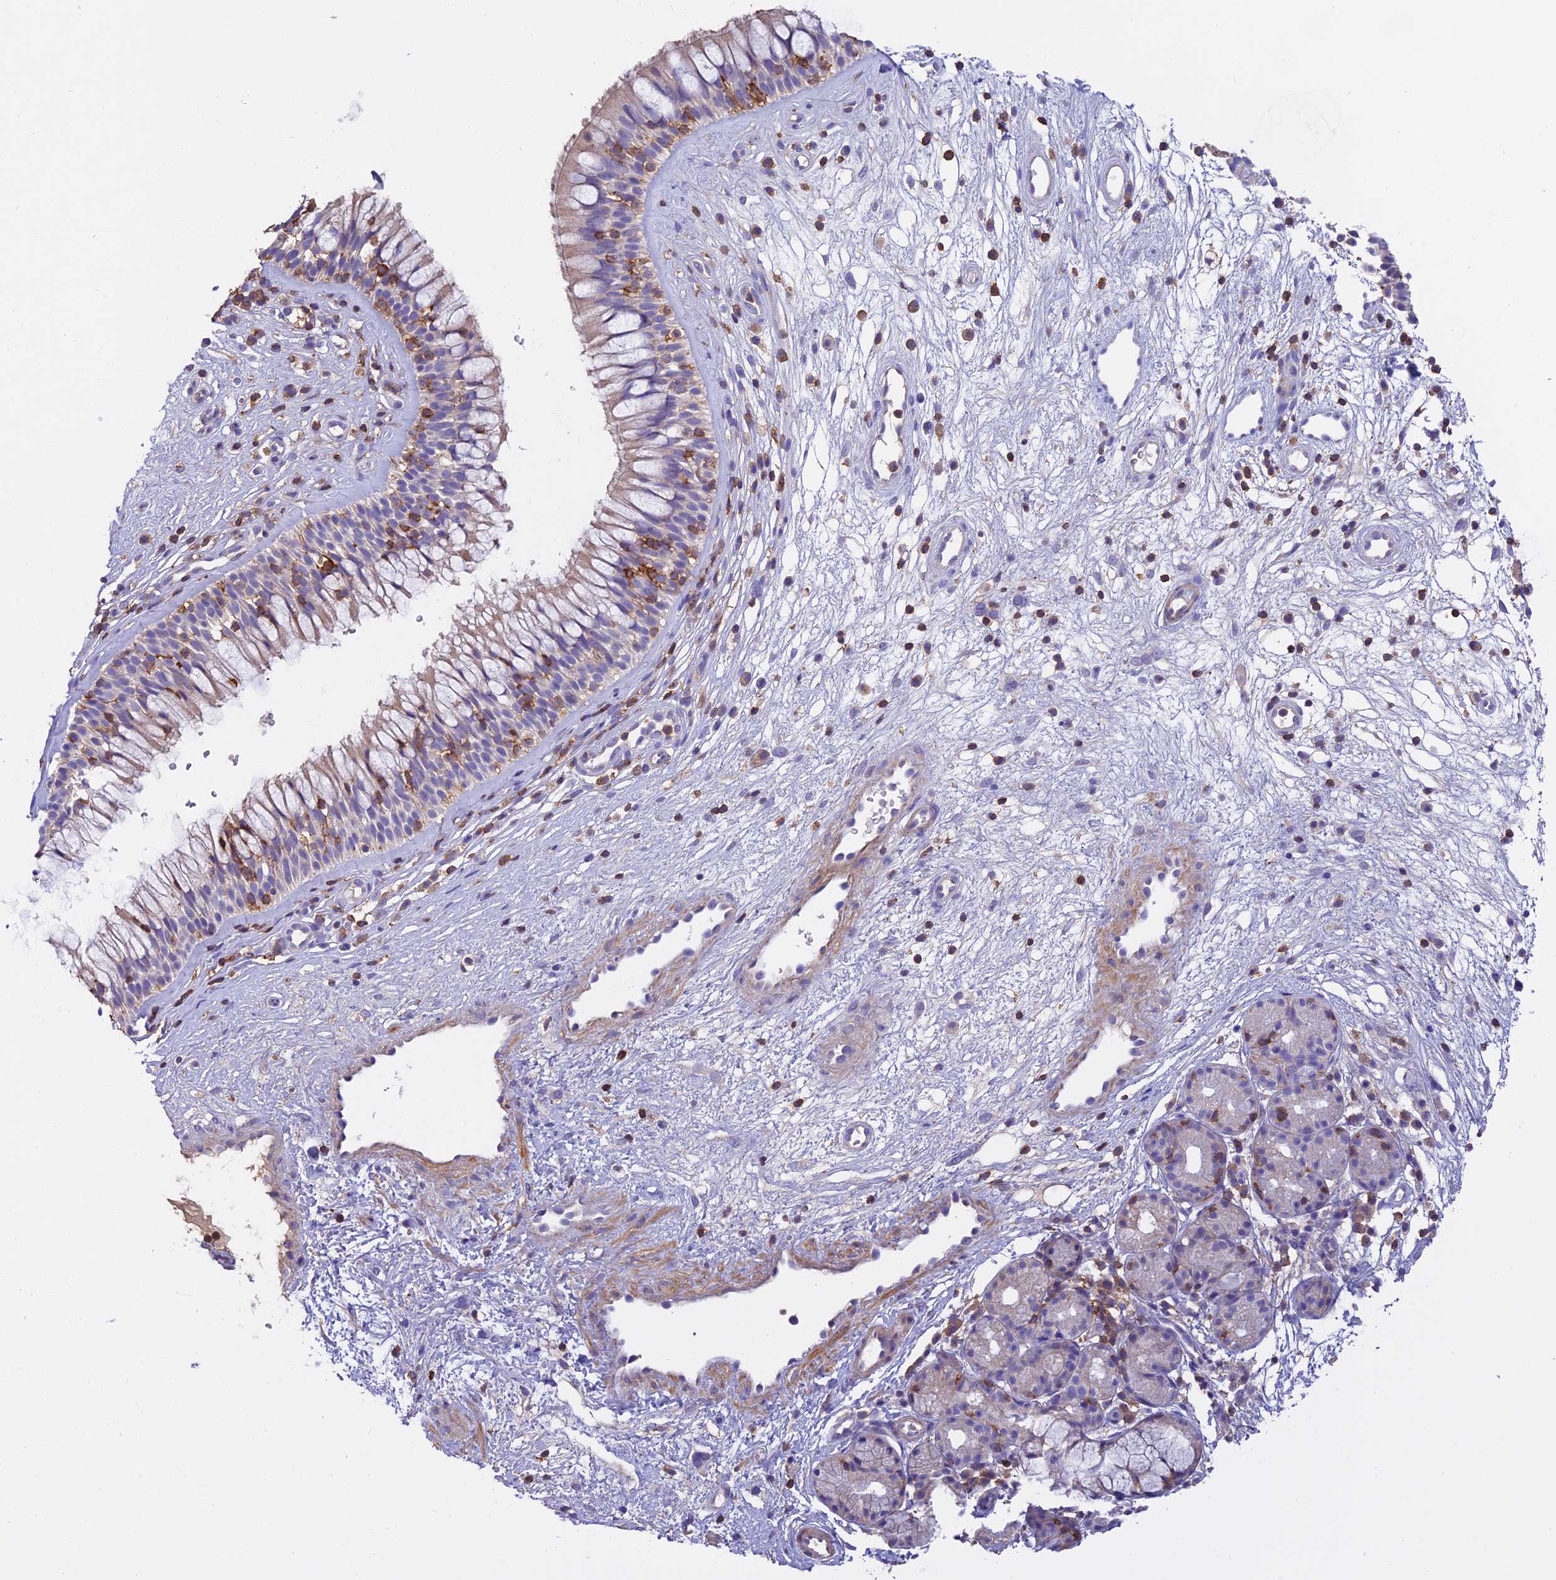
{"staining": {"intensity": "negative", "quantity": "none", "location": "none"}, "tissue": "nasopharynx", "cell_type": "Respiratory epithelial cells", "image_type": "normal", "snomed": [{"axis": "morphology", "description": "Normal tissue, NOS"}, {"axis": "topography", "description": "Nasopharynx"}], "caption": "Immunohistochemistry (IHC) image of benign nasopharynx stained for a protein (brown), which displays no expression in respiratory epithelial cells. Brightfield microscopy of IHC stained with DAB (3,3'-diaminobenzidine) (brown) and hematoxylin (blue), captured at high magnification.", "gene": "LPXN", "patient": {"sex": "male", "age": 32}}